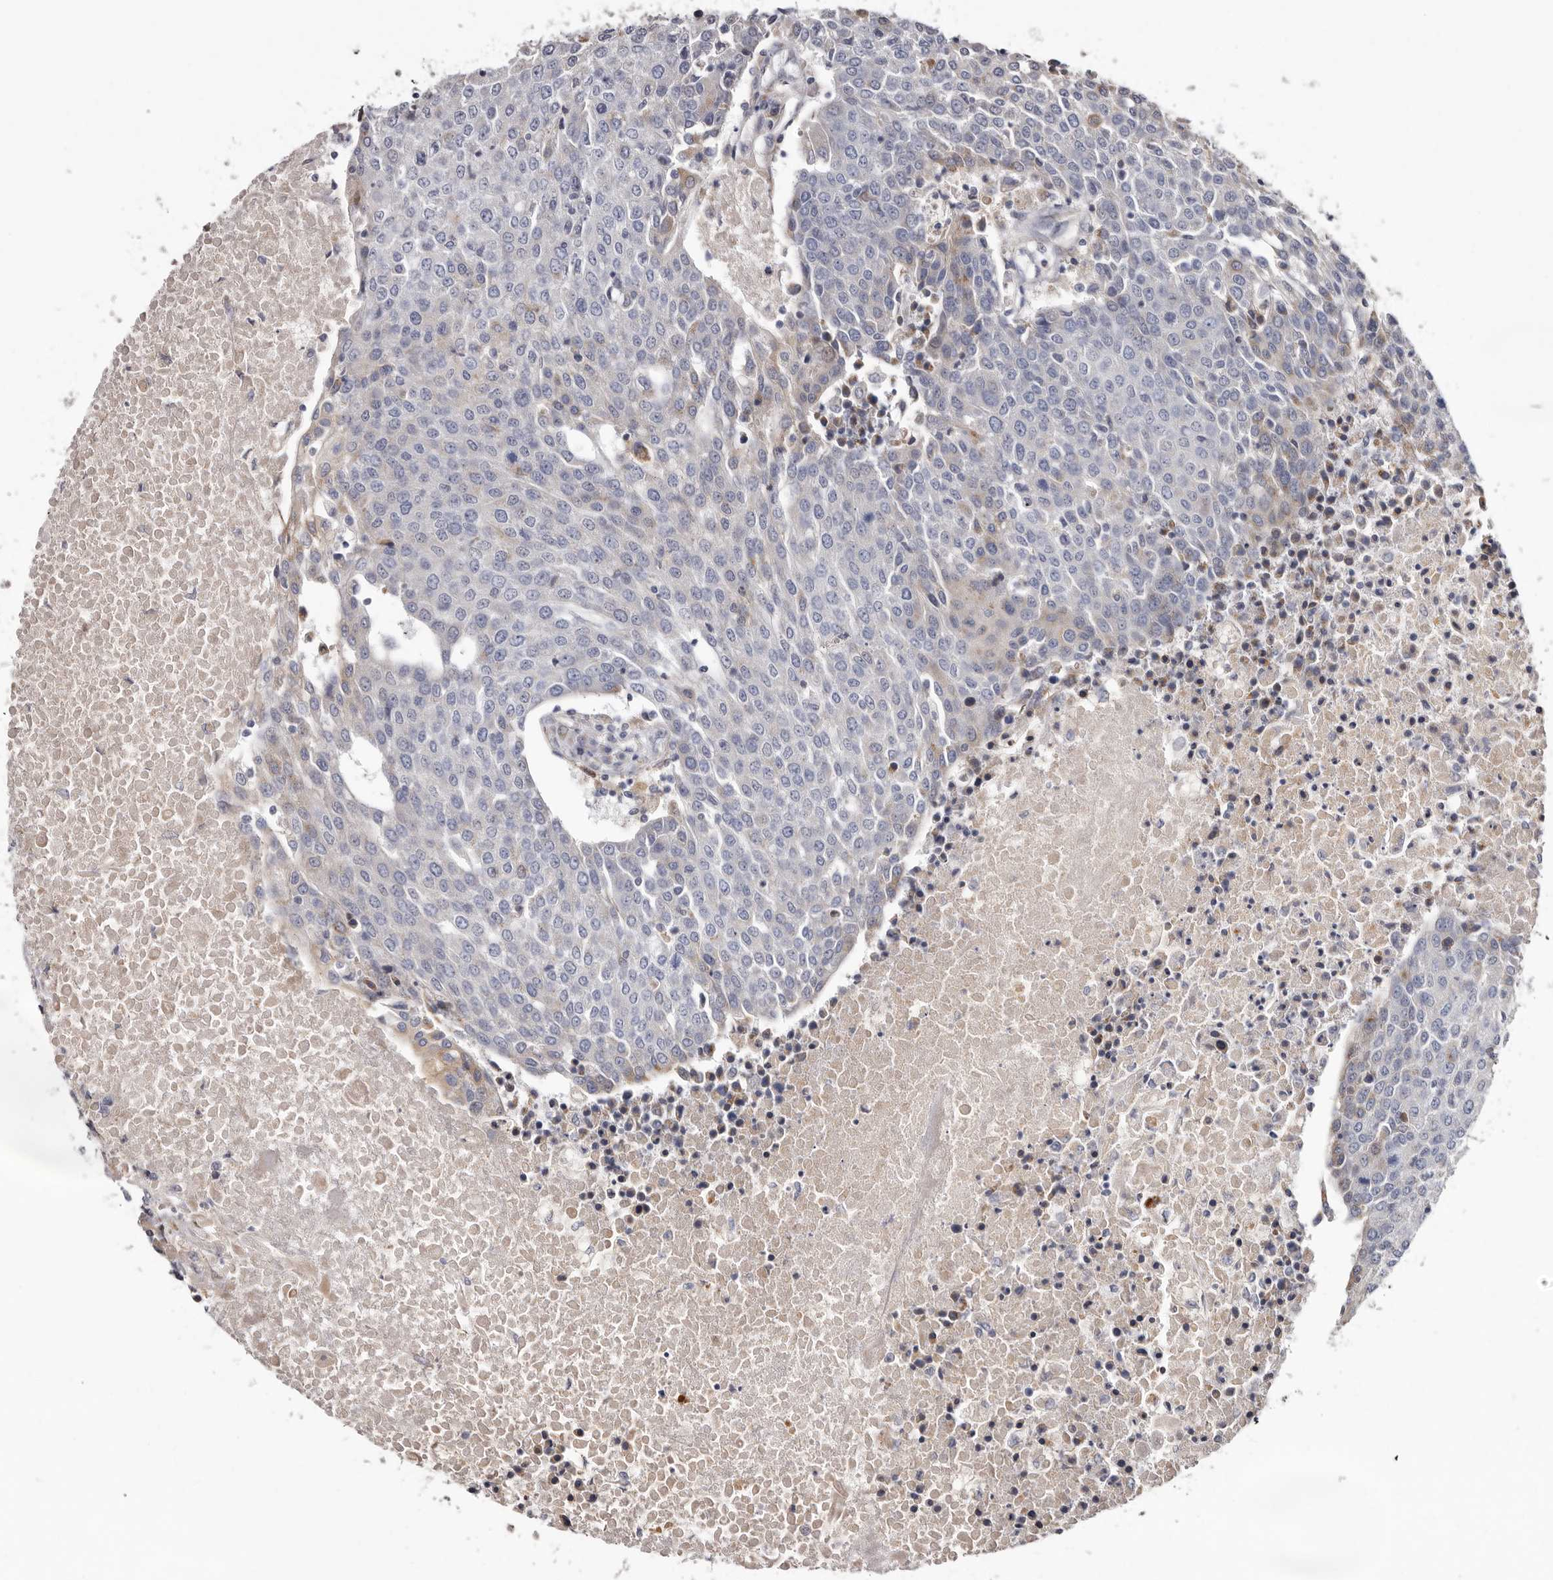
{"staining": {"intensity": "weak", "quantity": "<25%", "location": "cytoplasmic/membranous"}, "tissue": "urothelial cancer", "cell_type": "Tumor cells", "image_type": "cancer", "snomed": [{"axis": "morphology", "description": "Urothelial carcinoma, High grade"}, {"axis": "topography", "description": "Urinary bladder"}], "caption": "Image shows no significant protein positivity in tumor cells of urothelial cancer. Brightfield microscopy of immunohistochemistry stained with DAB (brown) and hematoxylin (blue), captured at high magnification.", "gene": "ASIC5", "patient": {"sex": "female", "age": 85}}